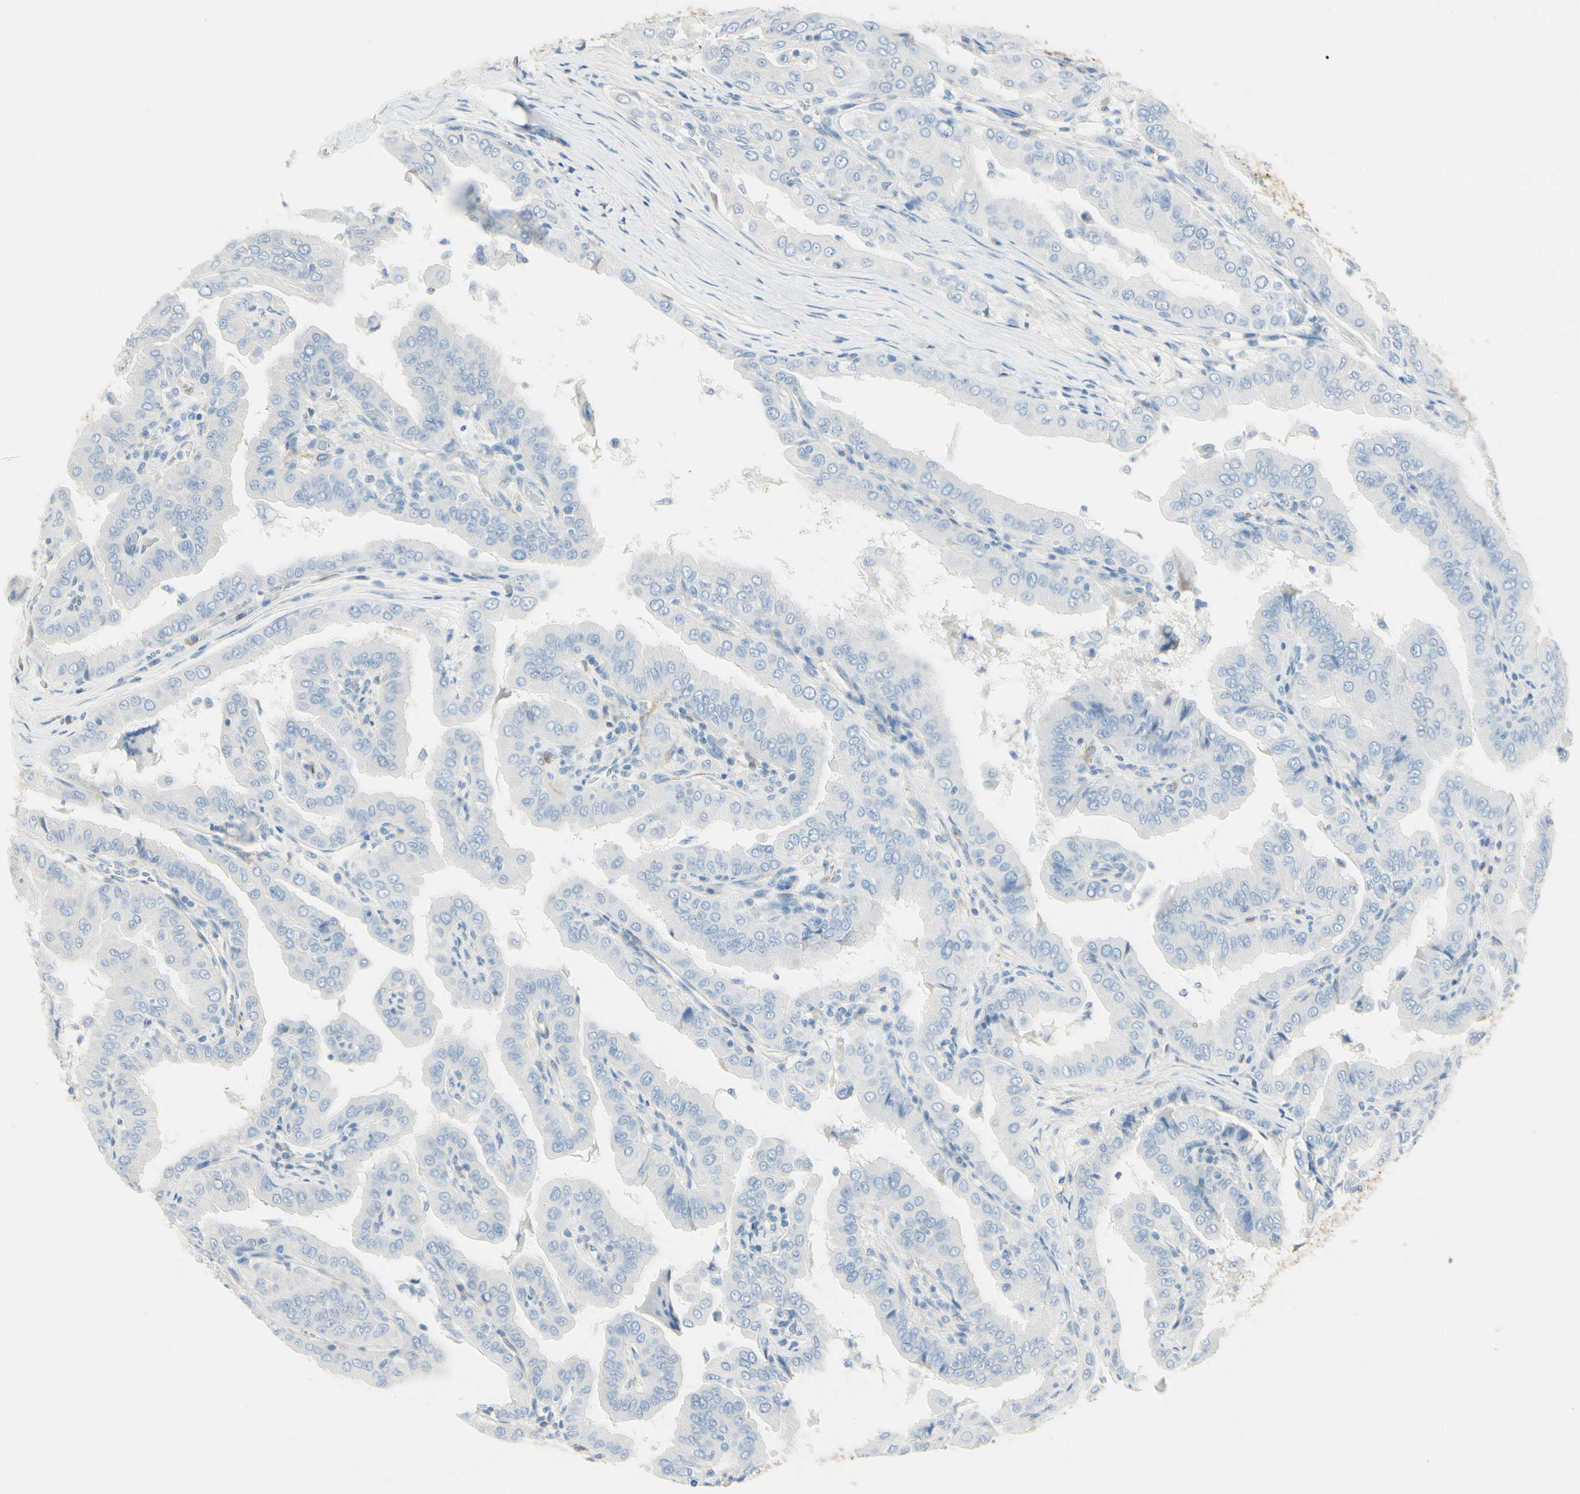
{"staining": {"intensity": "negative", "quantity": "none", "location": "none"}, "tissue": "thyroid cancer", "cell_type": "Tumor cells", "image_type": "cancer", "snomed": [{"axis": "morphology", "description": "Papillary adenocarcinoma, NOS"}, {"axis": "topography", "description": "Thyroid gland"}], "caption": "The IHC histopathology image has no significant positivity in tumor cells of thyroid cancer tissue.", "gene": "AMPH", "patient": {"sex": "male", "age": 33}}